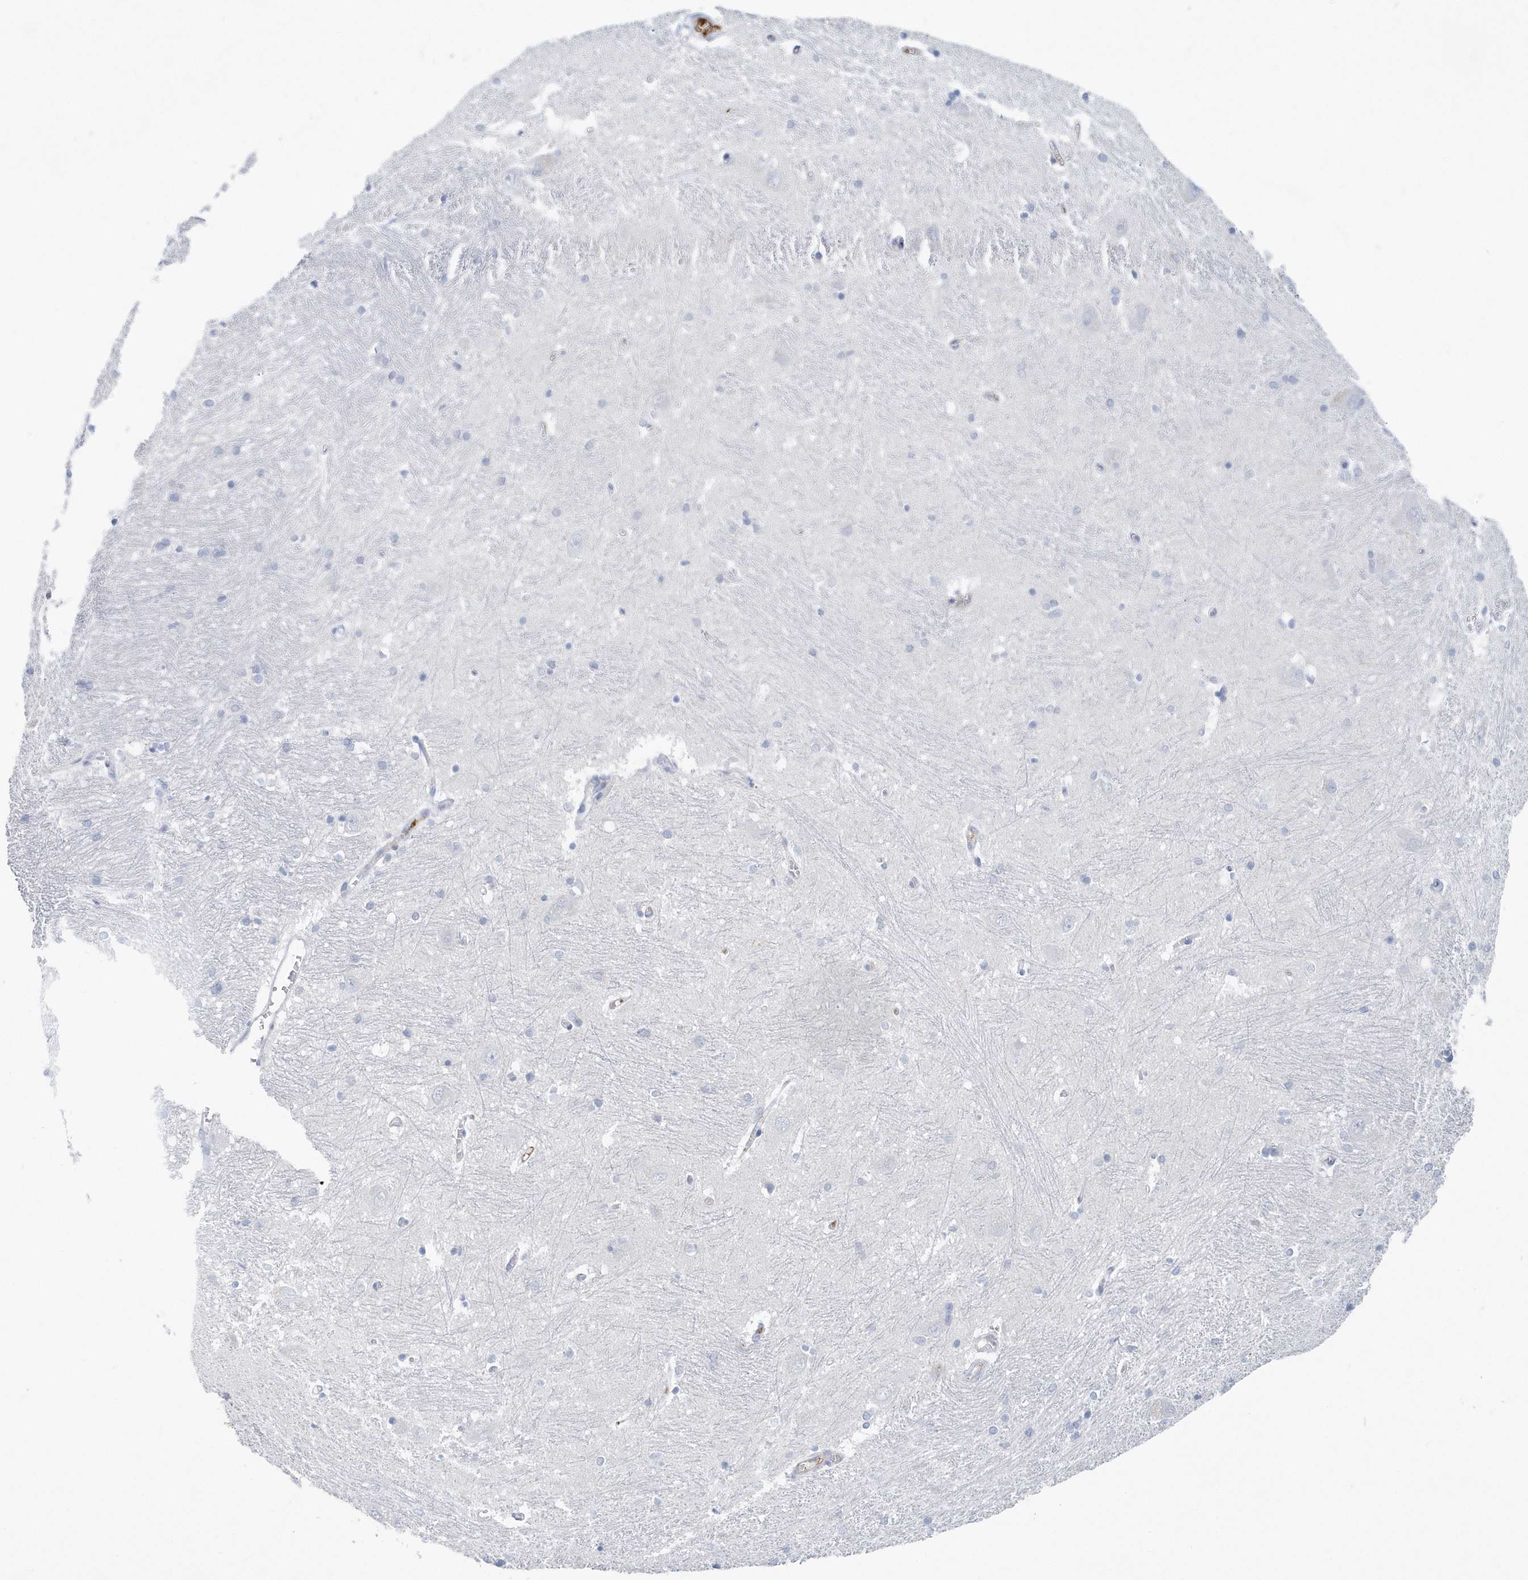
{"staining": {"intensity": "negative", "quantity": "none", "location": "none"}, "tissue": "caudate", "cell_type": "Glial cells", "image_type": "normal", "snomed": [{"axis": "morphology", "description": "Normal tissue, NOS"}, {"axis": "topography", "description": "Lateral ventricle wall"}], "caption": "Caudate stained for a protein using IHC displays no staining glial cells.", "gene": "JCHAIN", "patient": {"sex": "male", "age": 37}}